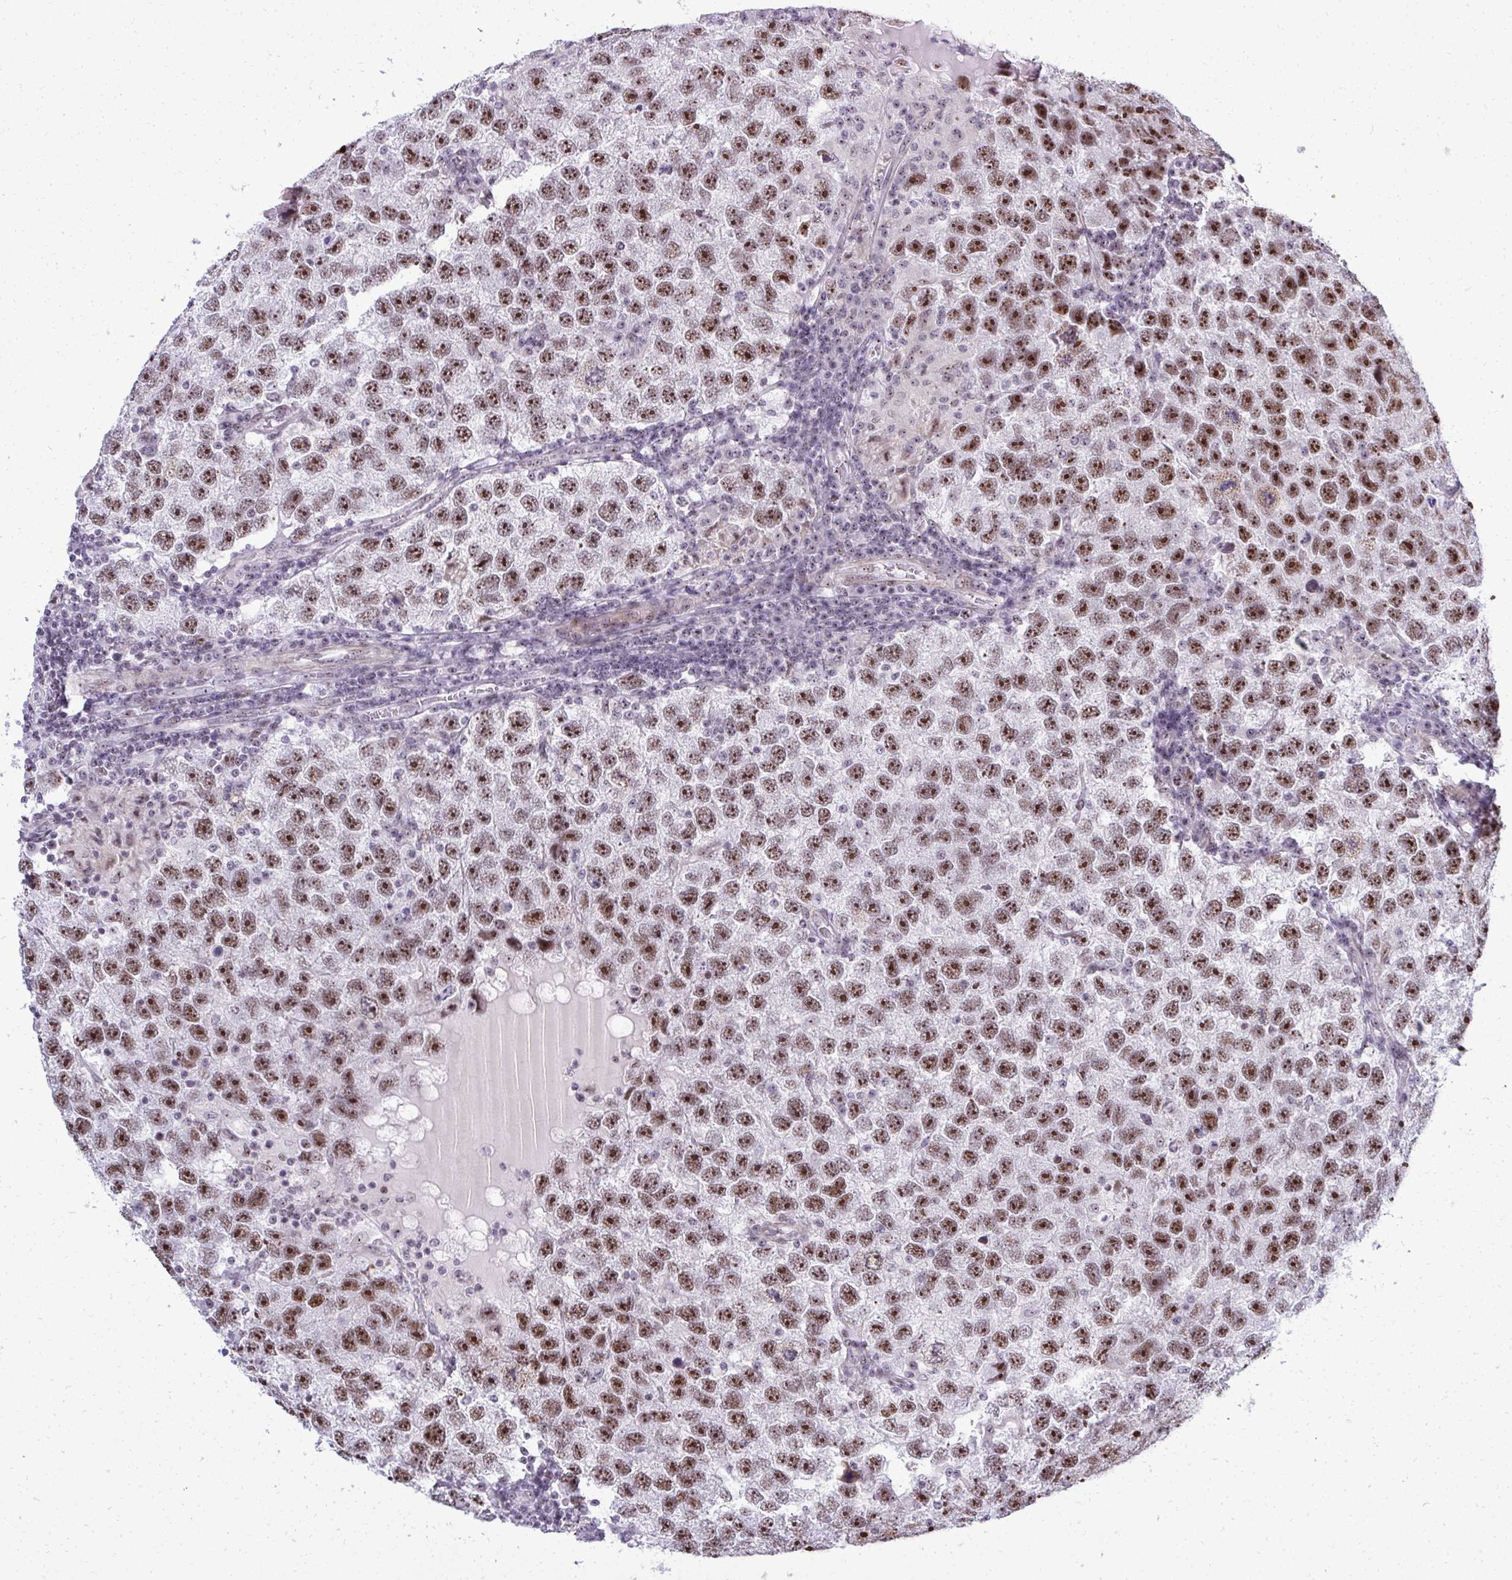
{"staining": {"intensity": "strong", "quantity": ">75%", "location": "nuclear"}, "tissue": "testis cancer", "cell_type": "Tumor cells", "image_type": "cancer", "snomed": [{"axis": "morphology", "description": "Seminoma, NOS"}, {"axis": "topography", "description": "Testis"}], "caption": "IHC photomicrograph of neoplastic tissue: human seminoma (testis) stained using IHC demonstrates high levels of strong protein expression localized specifically in the nuclear of tumor cells, appearing as a nuclear brown color.", "gene": "SIRT7", "patient": {"sex": "male", "age": 26}}